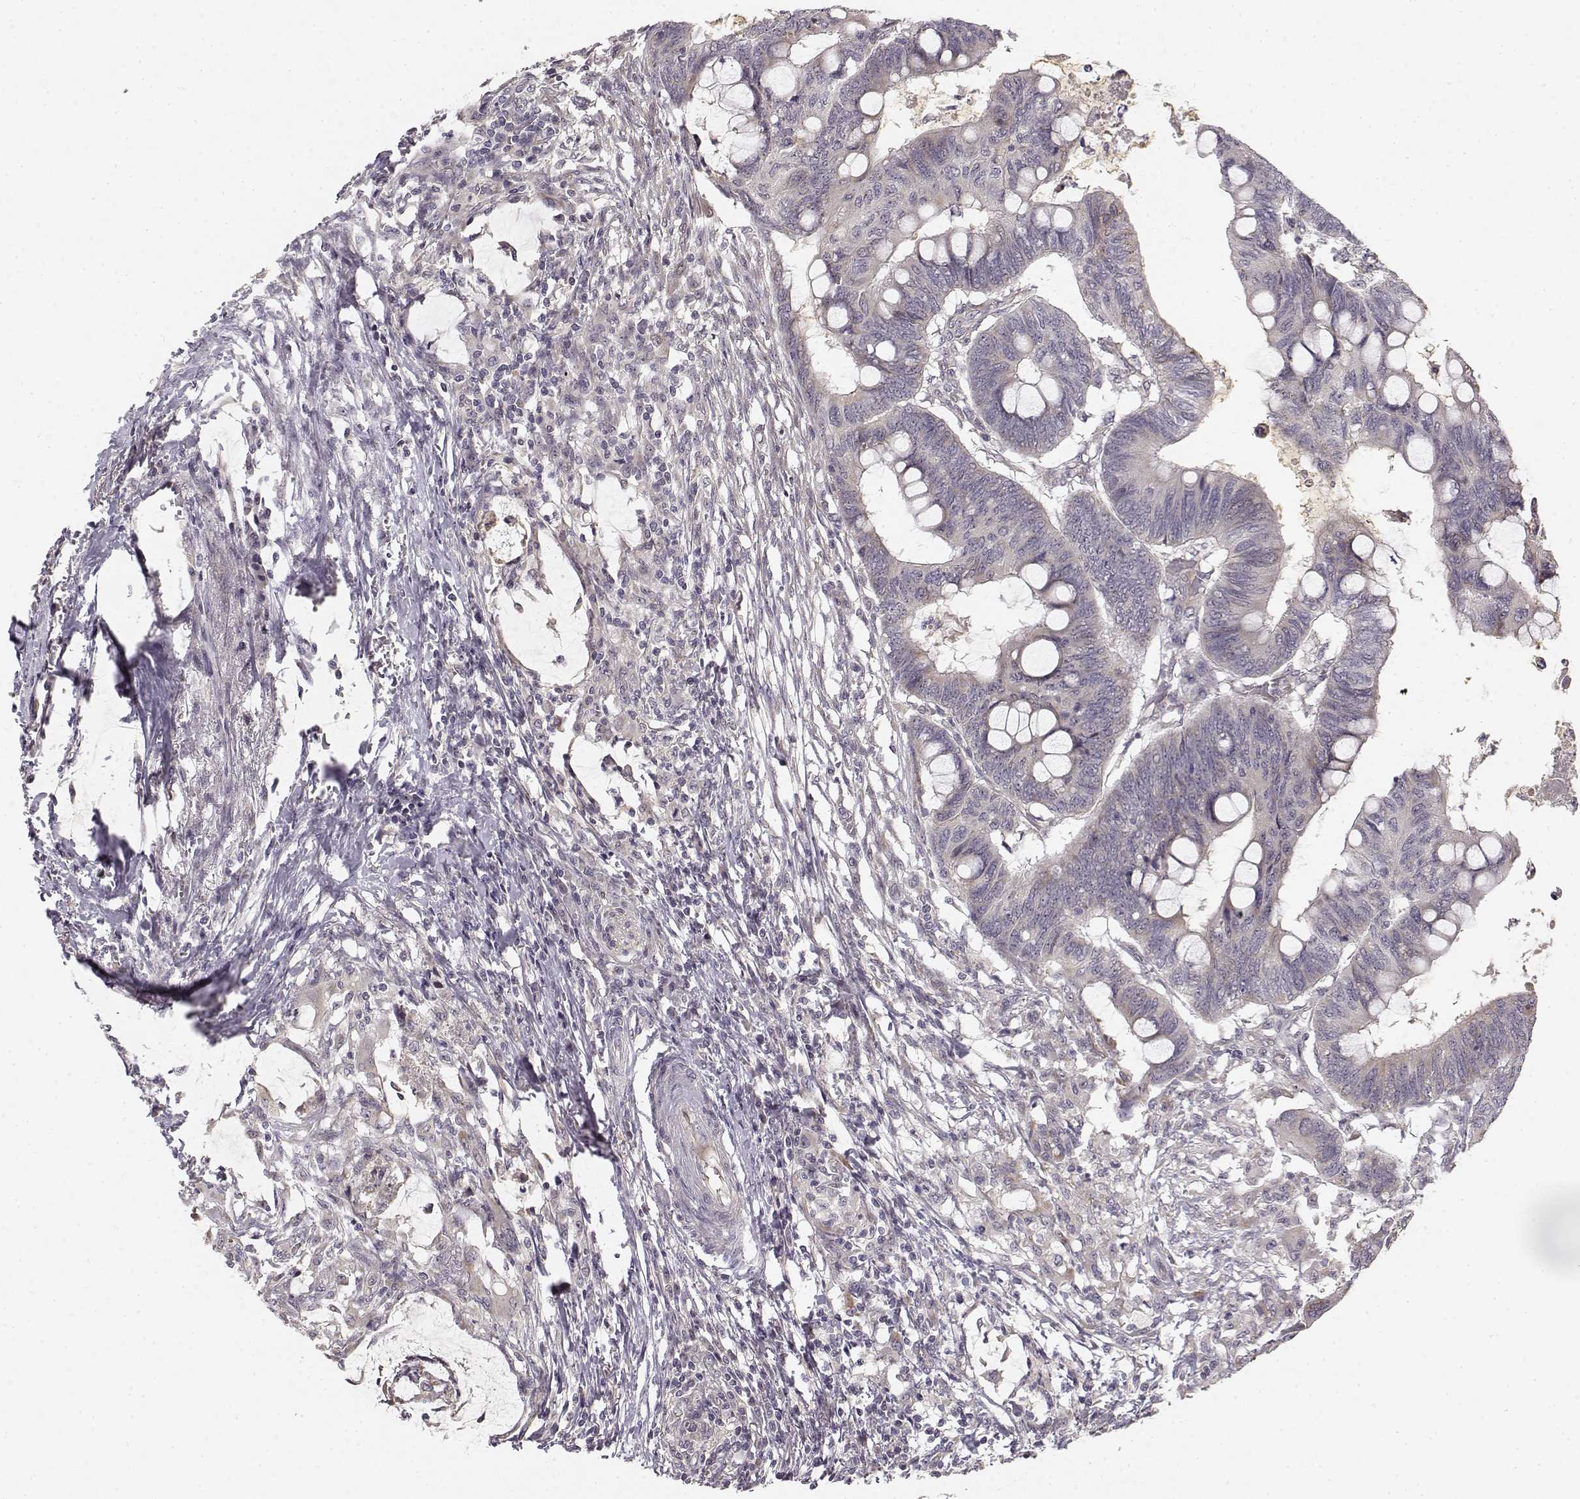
{"staining": {"intensity": "negative", "quantity": "none", "location": "none"}, "tissue": "colorectal cancer", "cell_type": "Tumor cells", "image_type": "cancer", "snomed": [{"axis": "morphology", "description": "Normal tissue, NOS"}, {"axis": "morphology", "description": "Adenocarcinoma, NOS"}, {"axis": "topography", "description": "Rectum"}, {"axis": "topography", "description": "Peripheral nerve tissue"}], "caption": "There is no significant positivity in tumor cells of colorectal cancer.", "gene": "MED12L", "patient": {"sex": "male", "age": 92}}